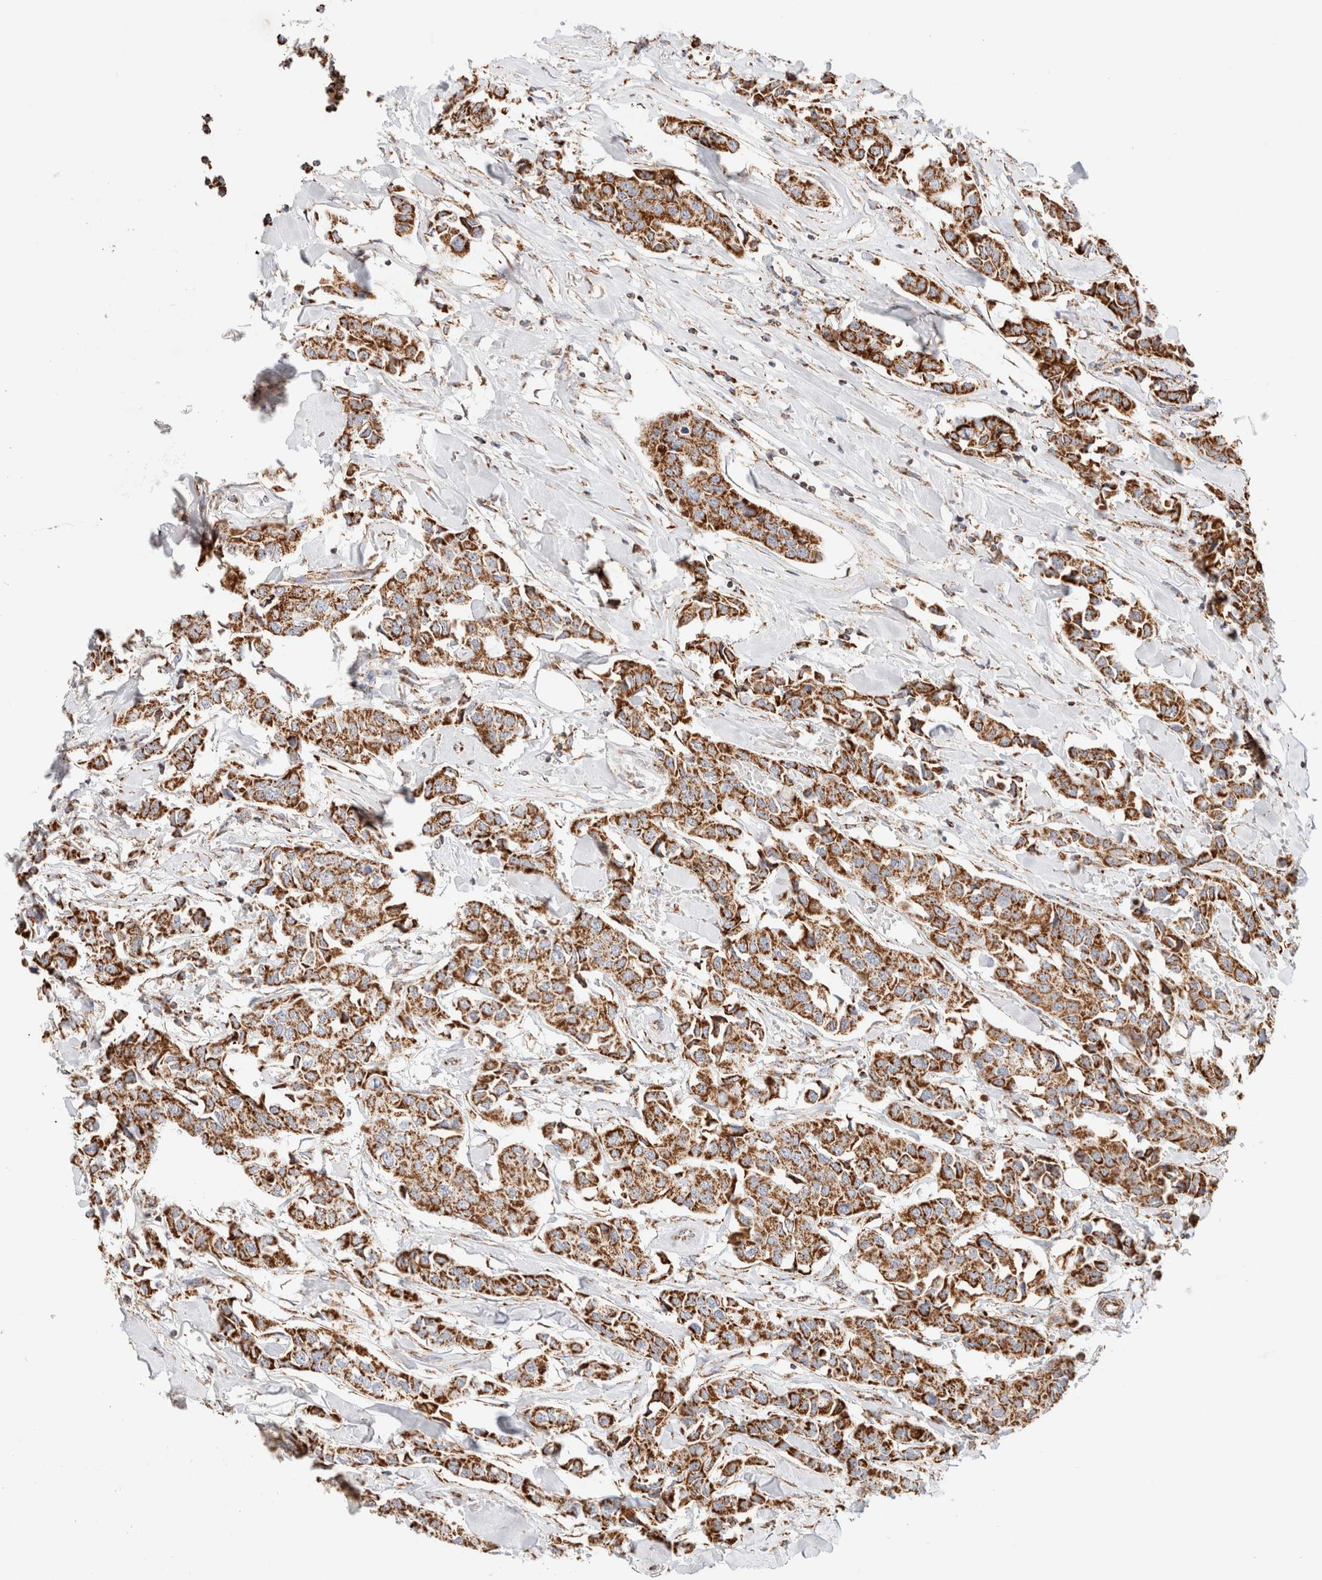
{"staining": {"intensity": "strong", "quantity": ">75%", "location": "cytoplasmic/membranous"}, "tissue": "breast cancer", "cell_type": "Tumor cells", "image_type": "cancer", "snomed": [{"axis": "morphology", "description": "Duct carcinoma"}, {"axis": "topography", "description": "Breast"}], "caption": "About >75% of tumor cells in breast intraductal carcinoma show strong cytoplasmic/membranous protein positivity as visualized by brown immunohistochemical staining.", "gene": "PHB2", "patient": {"sex": "female", "age": 80}}